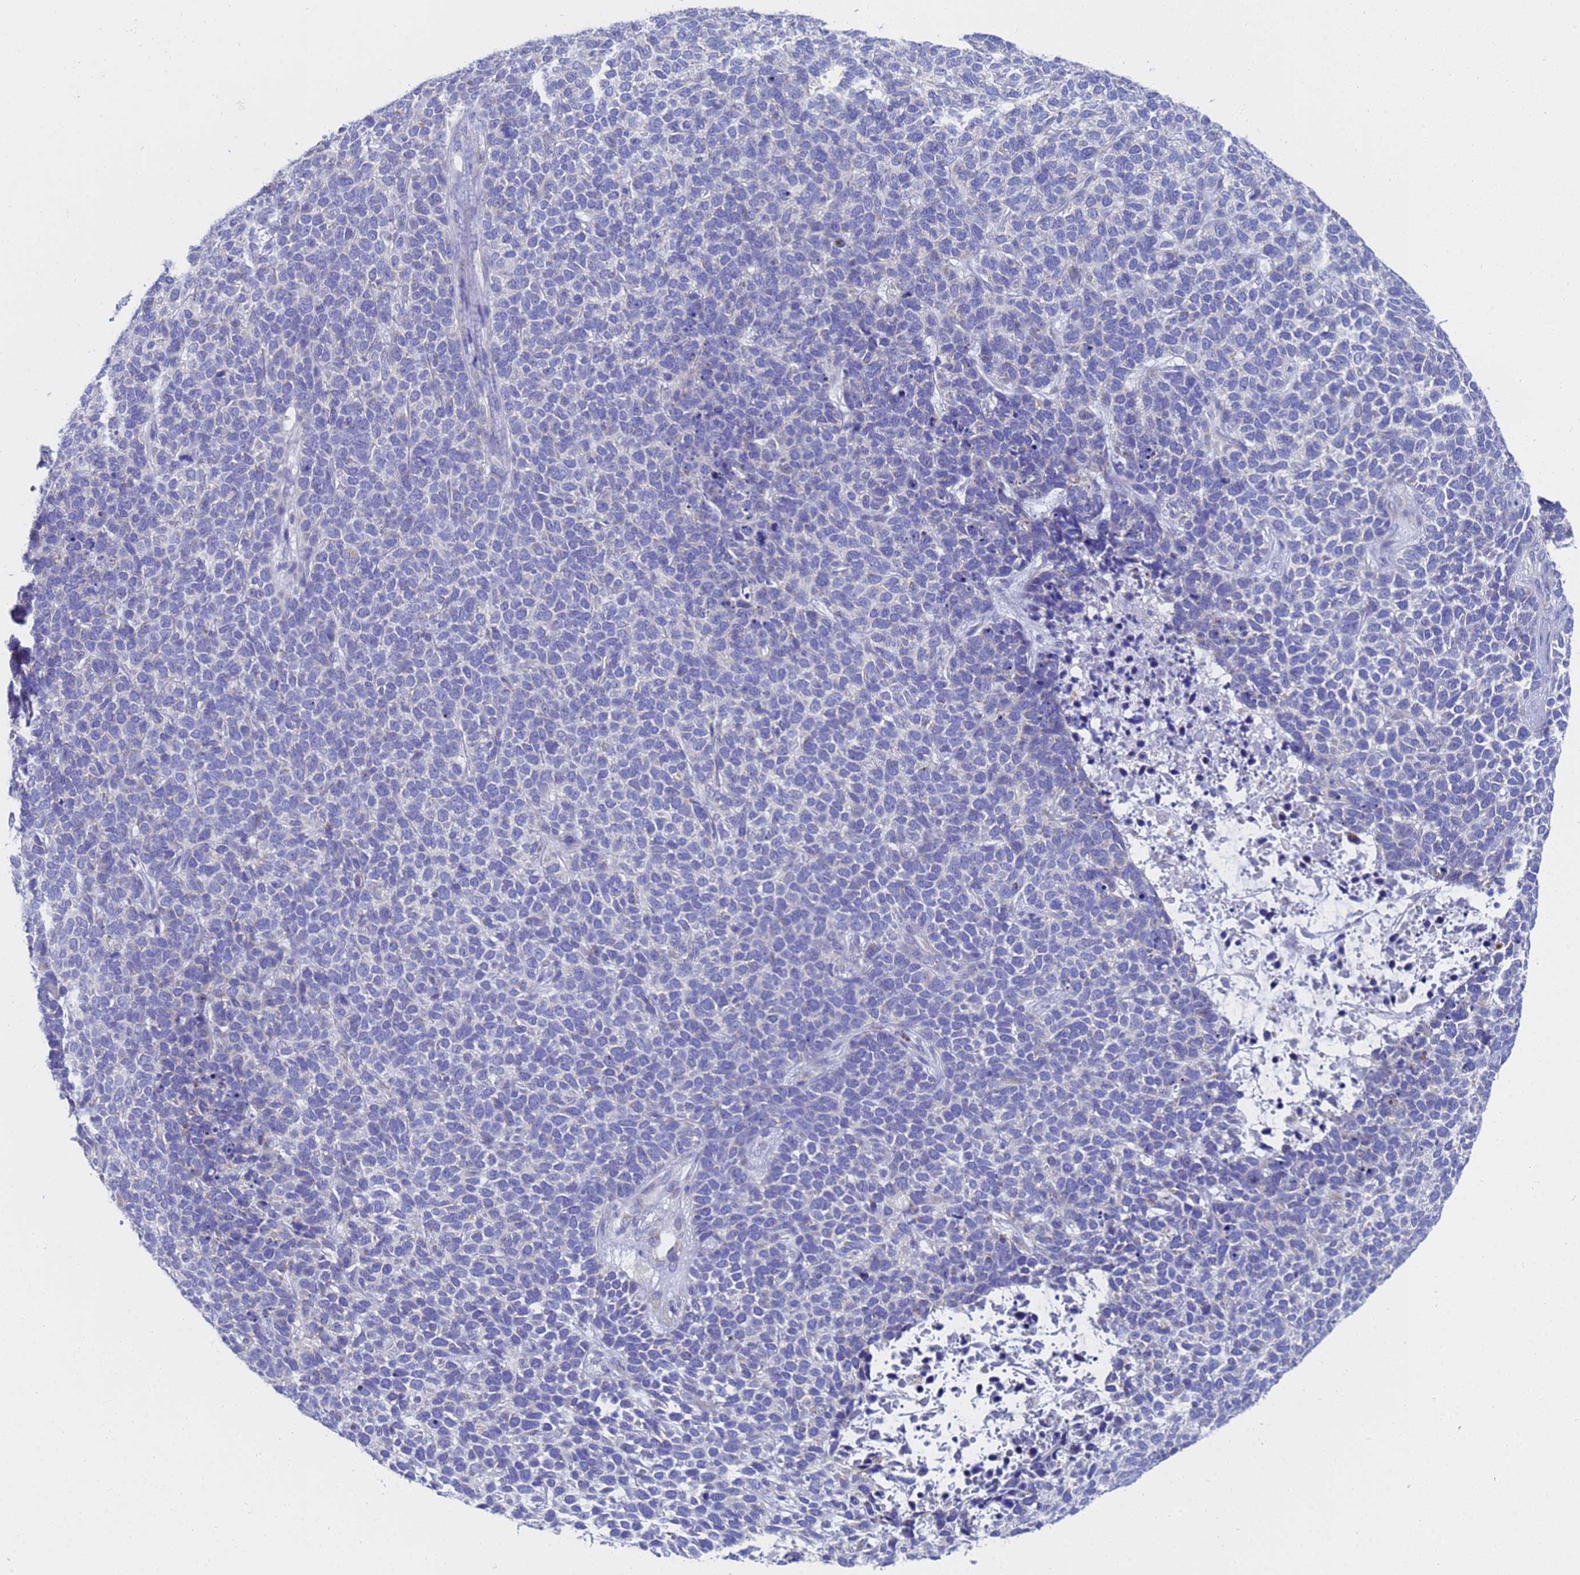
{"staining": {"intensity": "negative", "quantity": "none", "location": "none"}, "tissue": "skin cancer", "cell_type": "Tumor cells", "image_type": "cancer", "snomed": [{"axis": "morphology", "description": "Basal cell carcinoma"}, {"axis": "topography", "description": "Skin"}], "caption": "High power microscopy histopathology image of an immunohistochemistry micrograph of skin basal cell carcinoma, revealing no significant expression in tumor cells. The staining is performed using DAB (3,3'-diaminobenzidine) brown chromogen with nuclei counter-stained in using hematoxylin.", "gene": "TM4SF4", "patient": {"sex": "female", "age": 84}}